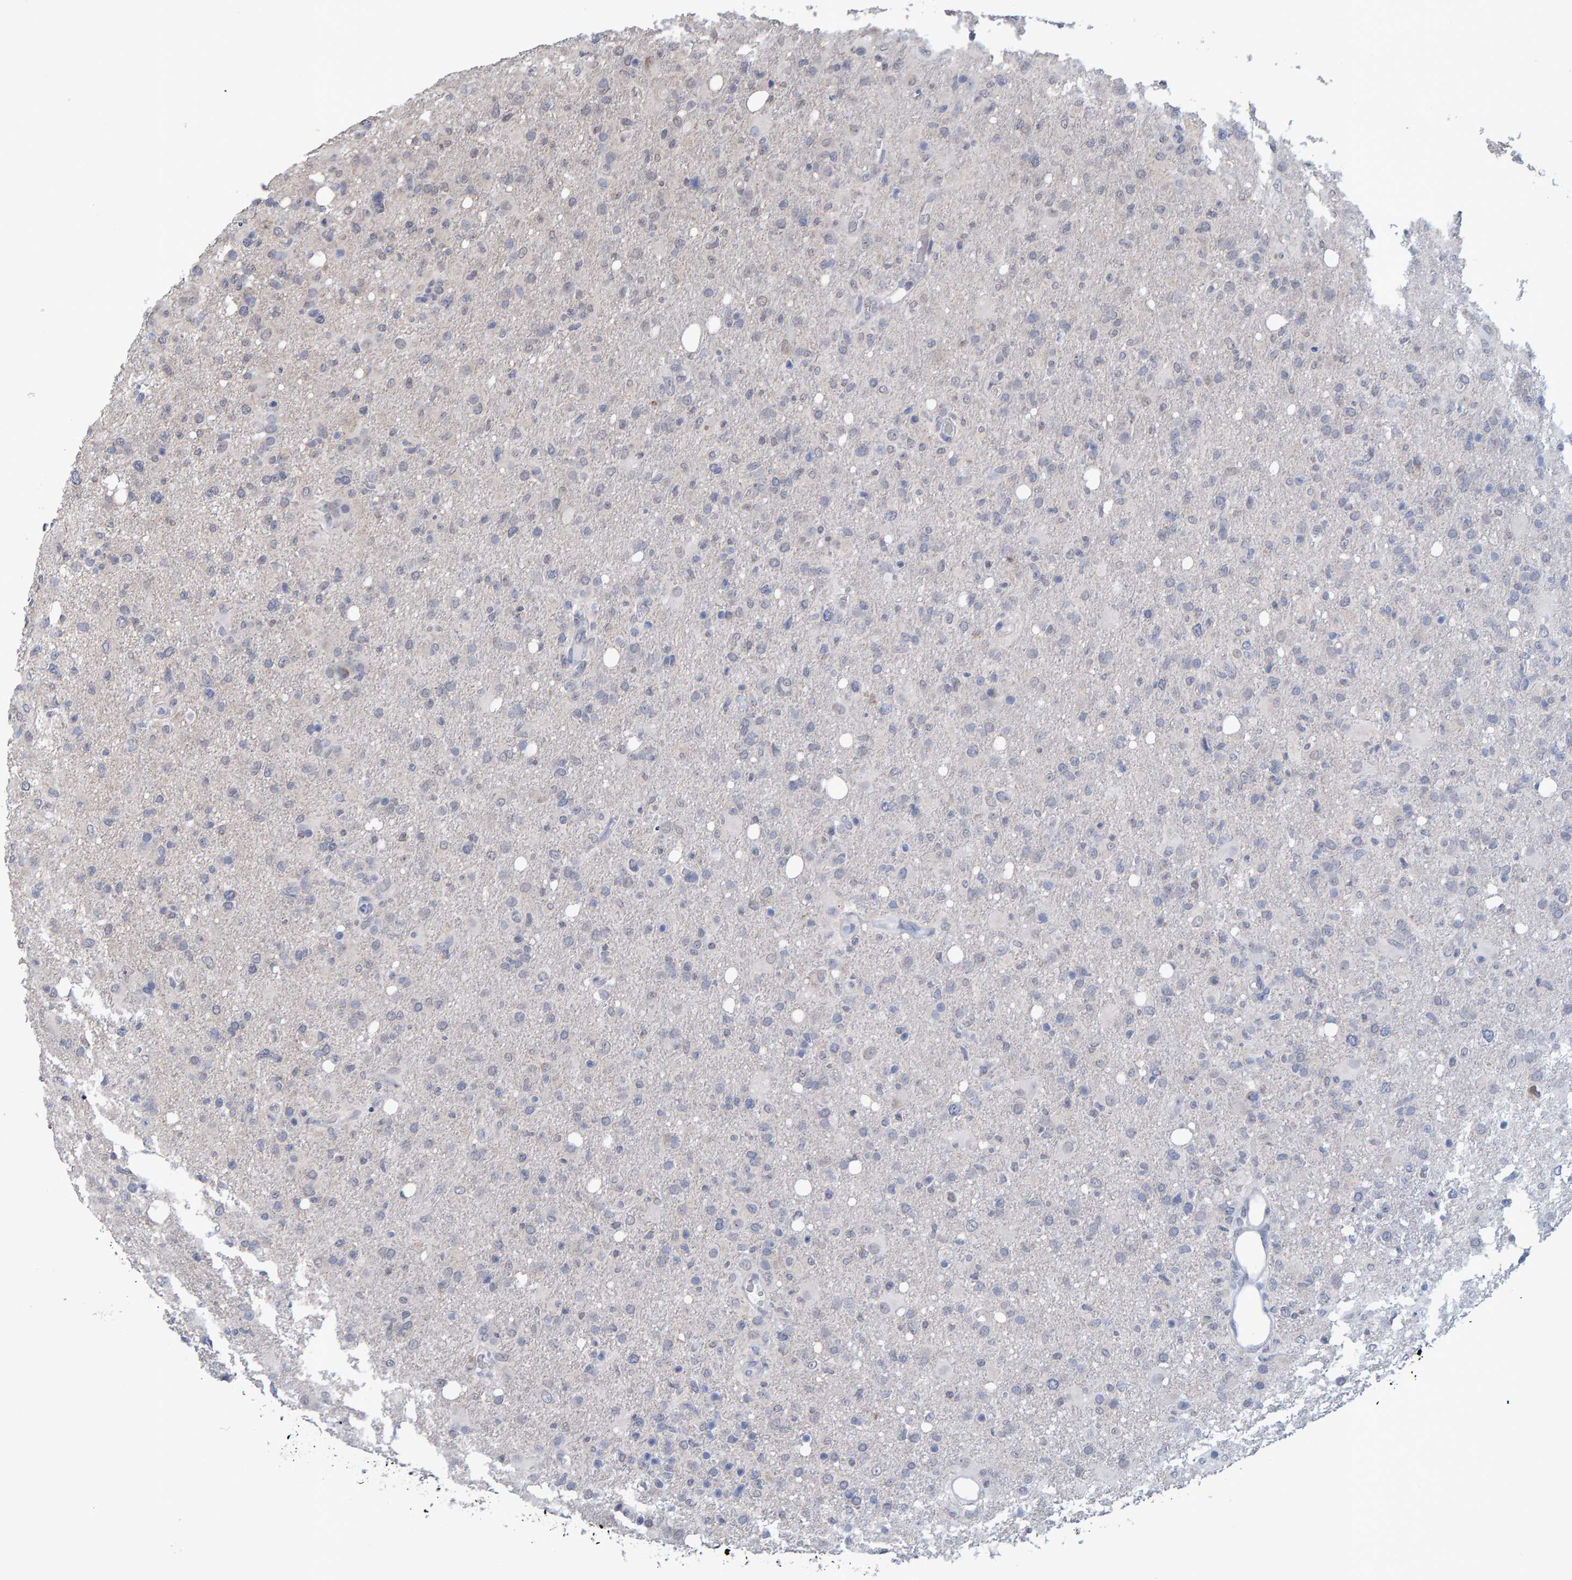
{"staining": {"intensity": "negative", "quantity": "none", "location": "none"}, "tissue": "glioma", "cell_type": "Tumor cells", "image_type": "cancer", "snomed": [{"axis": "morphology", "description": "Glioma, malignant, High grade"}, {"axis": "topography", "description": "Brain"}], "caption": "There is no significant expression in tumor cells of malignant high-grade glioma.", "gene": "USP43", "patient": {"sex": "female", "age": 57}}